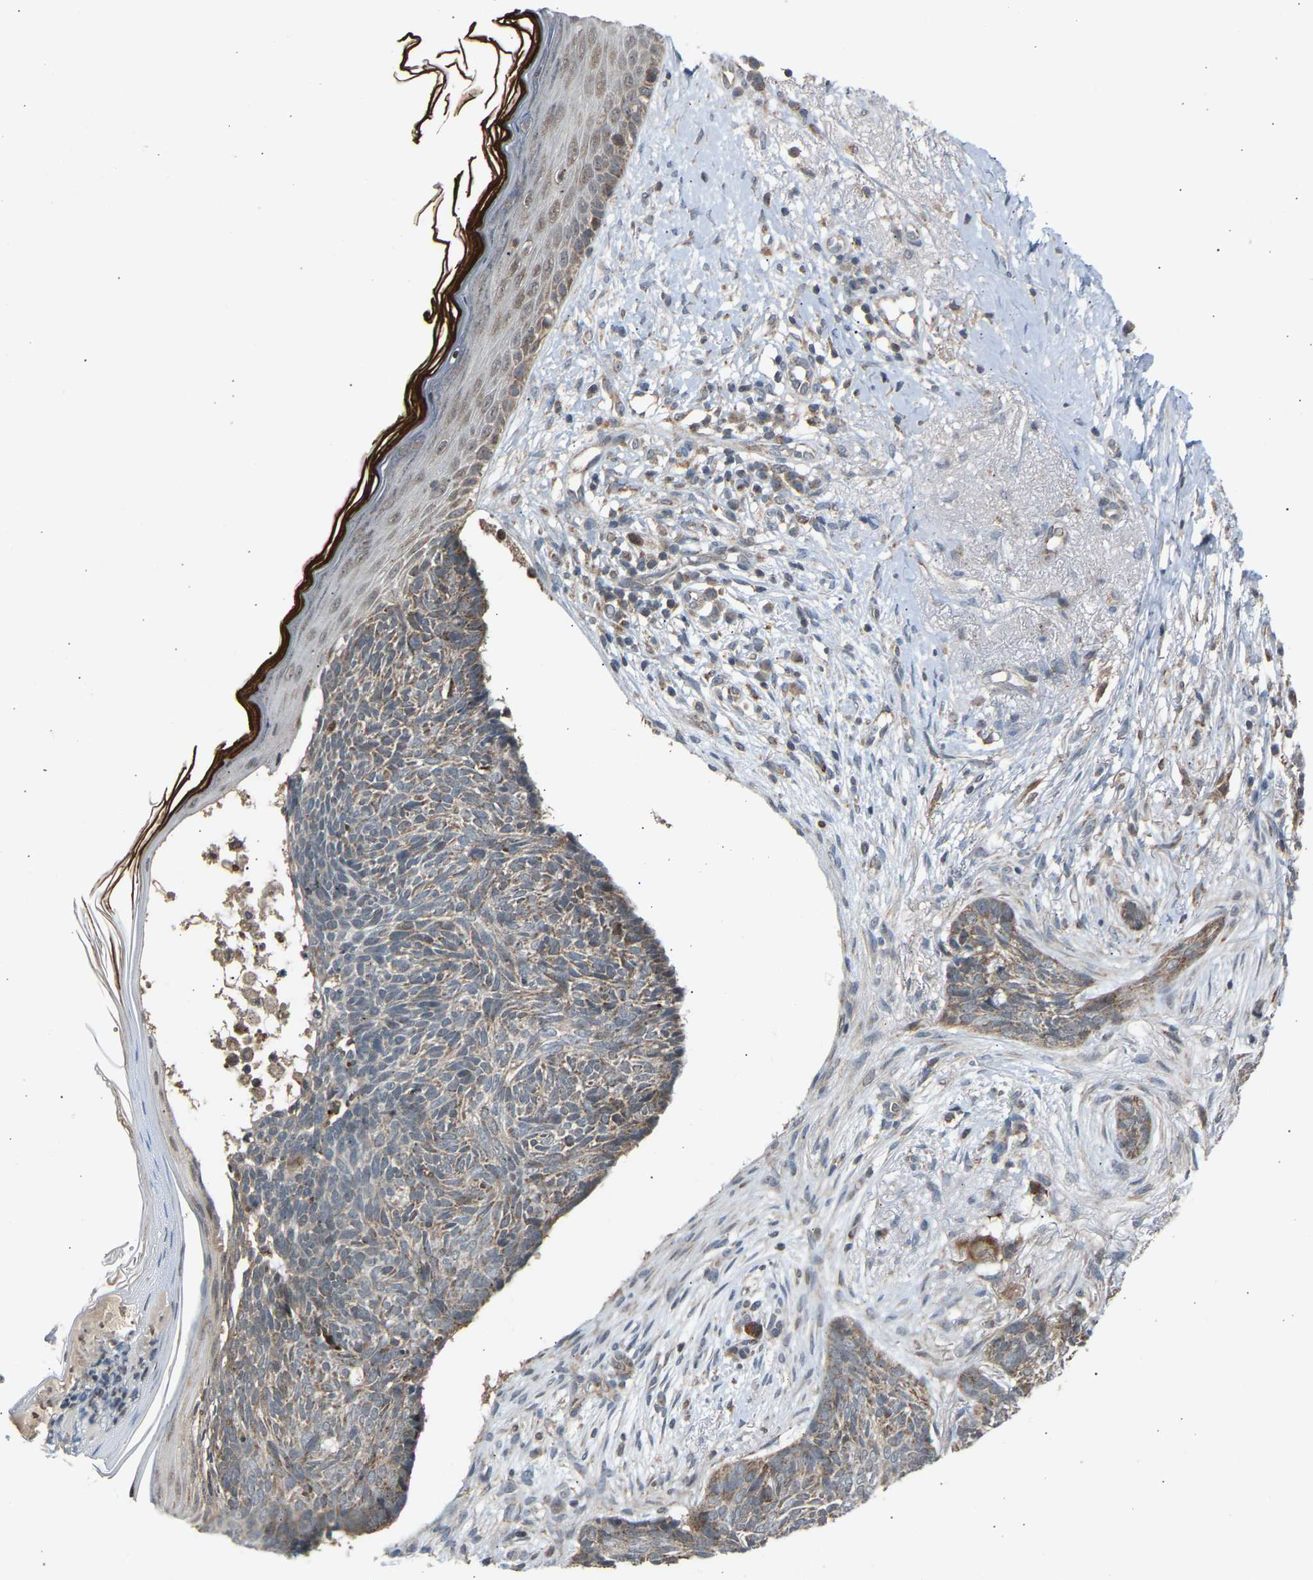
{"staining": {"intensity": "weak", "quantity": "<25%", "location": "cytoplasmic/membranous"}, "tissue": "skin cancer", "cell_type": "Tumor cells", "image_type": "cancer", "snomed": [{"axis": "morphology", "description": "Basal cell carcinoma"}, {"axis": "topography", "description": "Skin"}], "caption": "A high-resolution image shows IHC staining of skin cancer, which exhibits no significant positivity in tumor cells.", "gene": "SLIRP", "patient": {"sex": "female", "age": 84}}